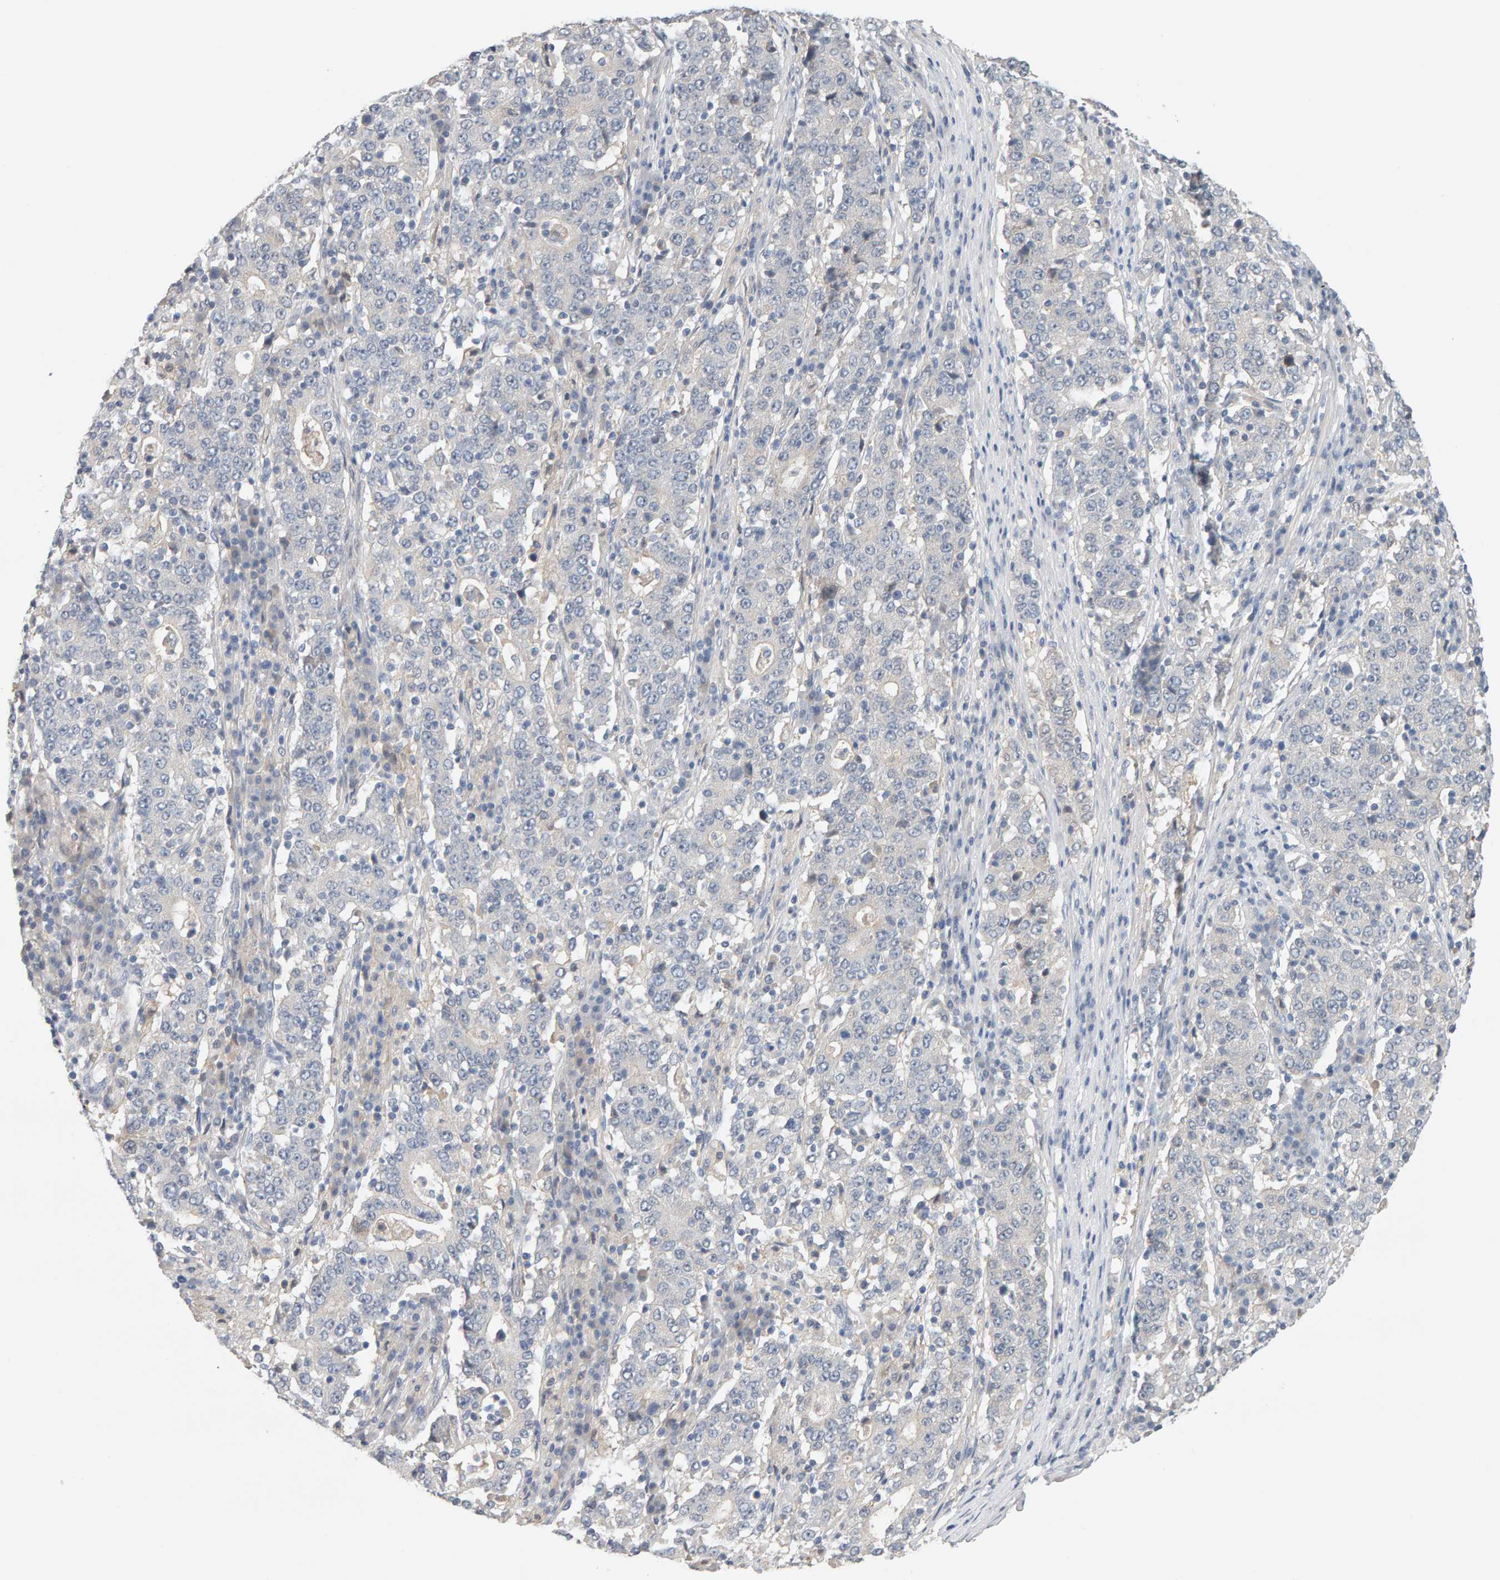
{"staining": {"intensity": "negative", "quantity": "none", "location": "none"}, "tissue": "stomach cancer", "cell_type": "Tumor cells", "image_type": "cancer", "snomed": [{"axis": "morphology", "description": "Adenocarcinoma, NOS"}, {"axis": "topography", "description": "Stomach"}], "caption": "Adenocarcinoma (stomach) was stained to show a protein in brown. There is no significant positivity in tumor cells.", "gene": "GFUS", "patient": {"sex": "male", "age": 59}}